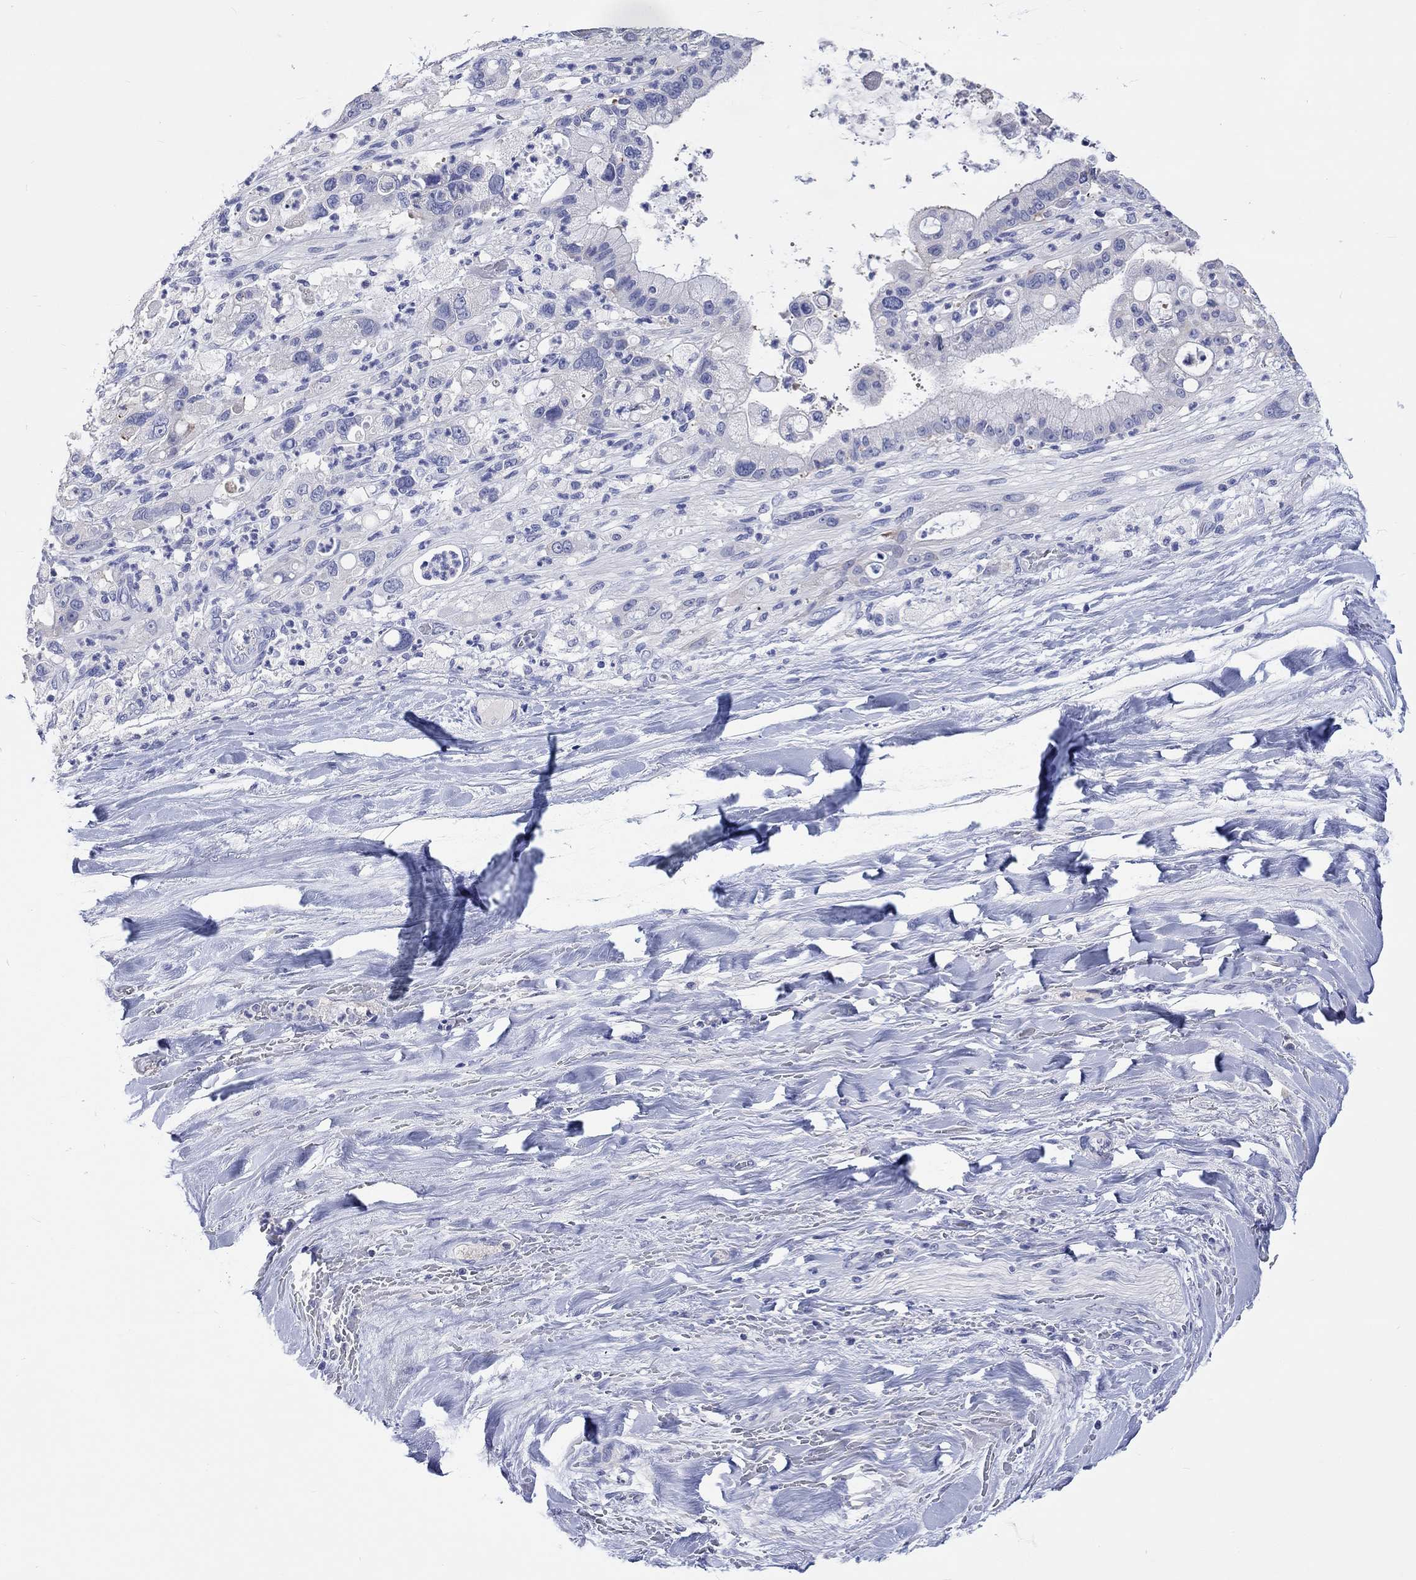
{"staining": {"intensity": "negative", "quantity": "none", "location": "none"}, "tissue": "liver cancer", "cell_type": "Tumor cells", "image_type": "cancer", "snomed": [{"axis": "morphology", "description": "Cholangiocarcinoma"}, {"axis": "topography", "description": "Liver"}], "caption": "Tumor cells show no significant staining in liver cholangiocarcinoma. (Brightfield microscopy of DAB (3,3'-diaminobenzidine) immunohistochemistry (IHC) at high magnification).", "gene": "TOMM20L", "patient": {"sex": "female", "age": 54}}